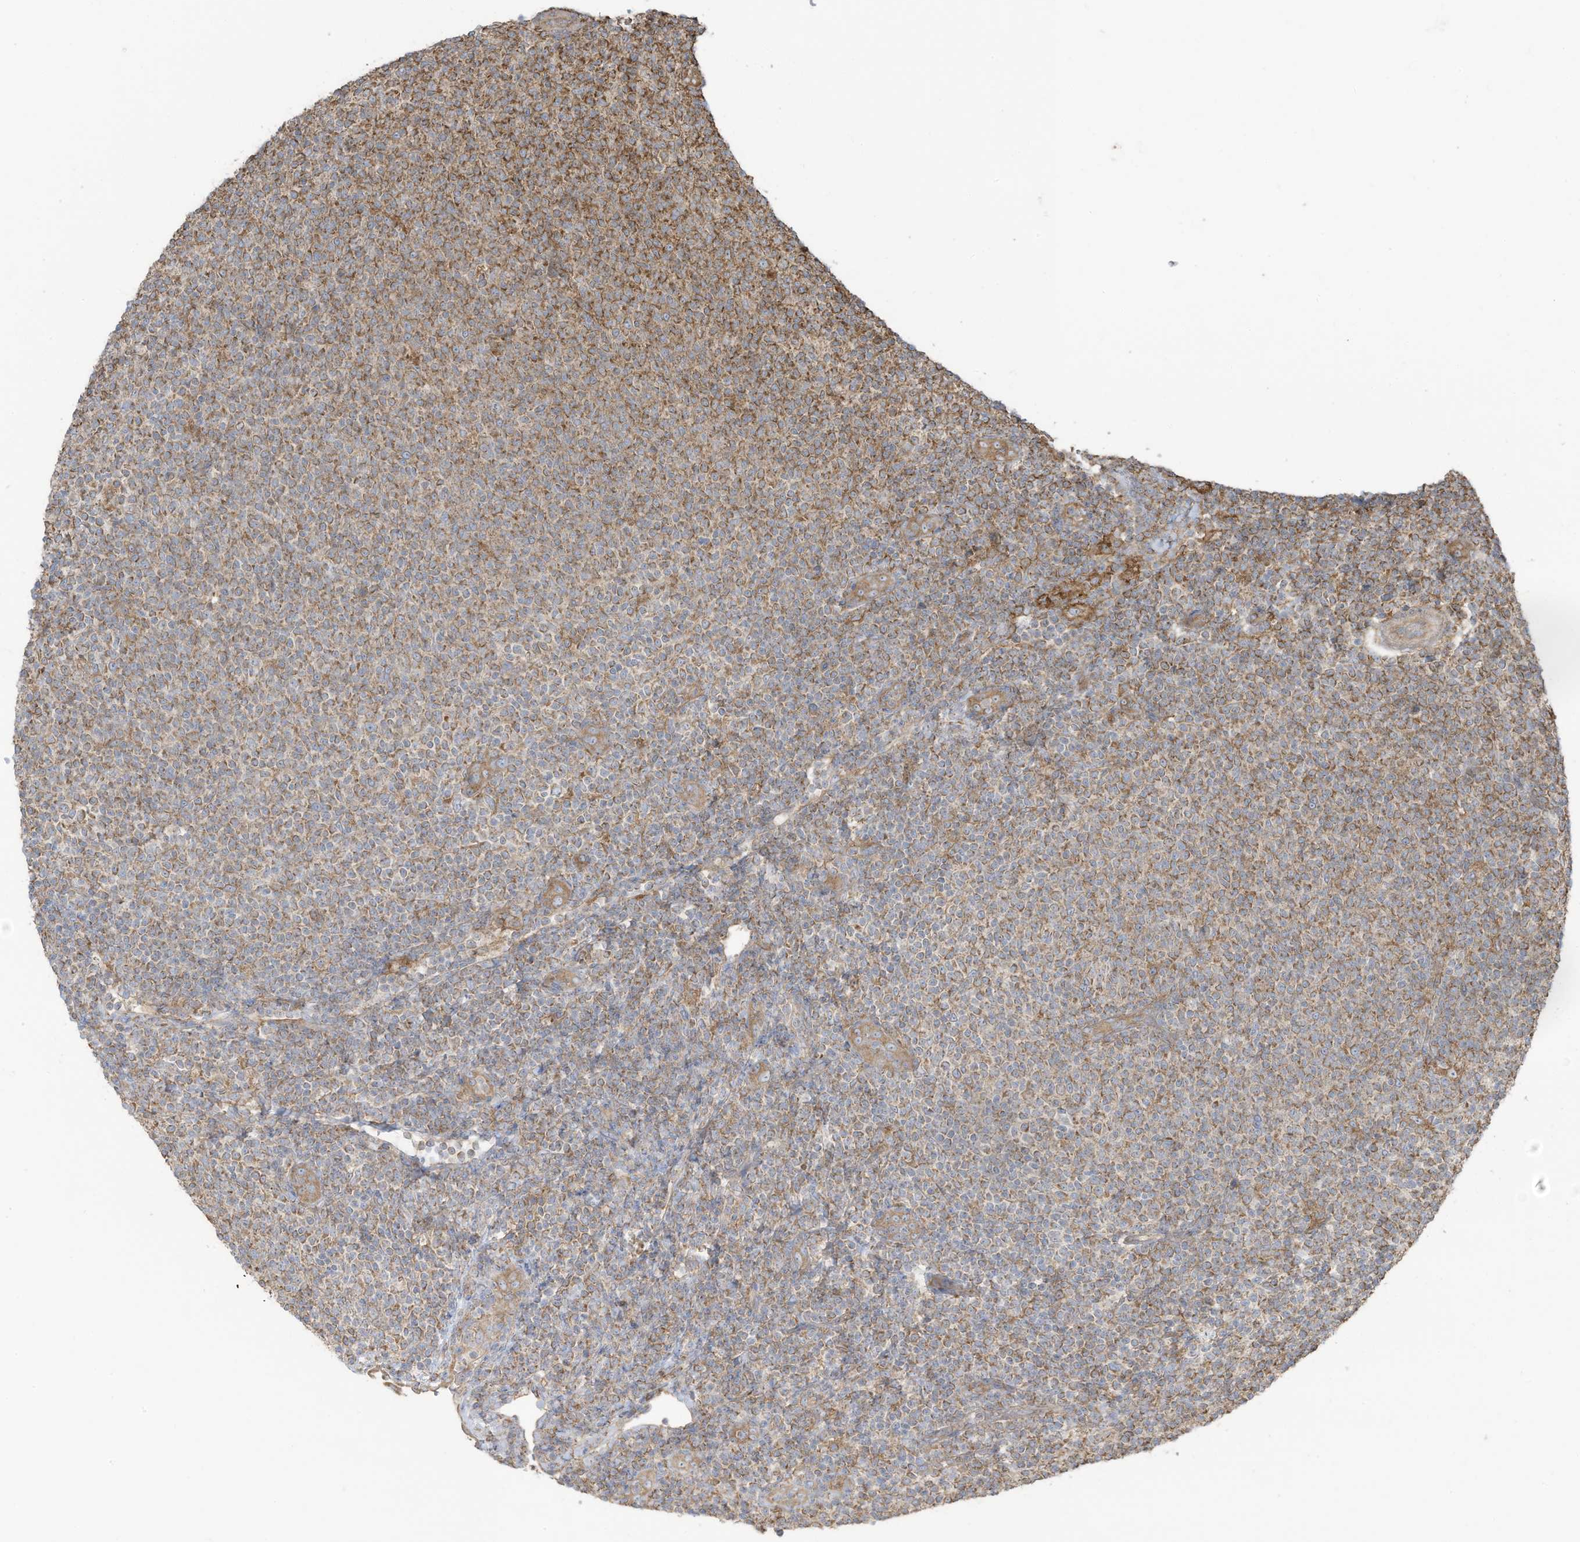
{"staining": {"intensity": "moderate", "quantity": "25%-75%", "location": "cytoplasmic/membranous"}, "tissue": "lymphoma", "cell_type": "Tumor cells", "image_type": "cancer", "snomed": [{"axis": "morphology", "description": "Malignant lymphoma, non-Hodgkin's type, Low grade"}, {"axis": "topography", "description": "Lymph node"}], "caption": "IHC (DAB) staining of human low-grade malignant lymphoma, non-Hodgkin's type demonstrates moderate cytoplasmic/membranous protein positivity in approximately 25%-75% of tumor cells.", "gene": "CGAS", "patient": {"sex": "male", "age": 66}}